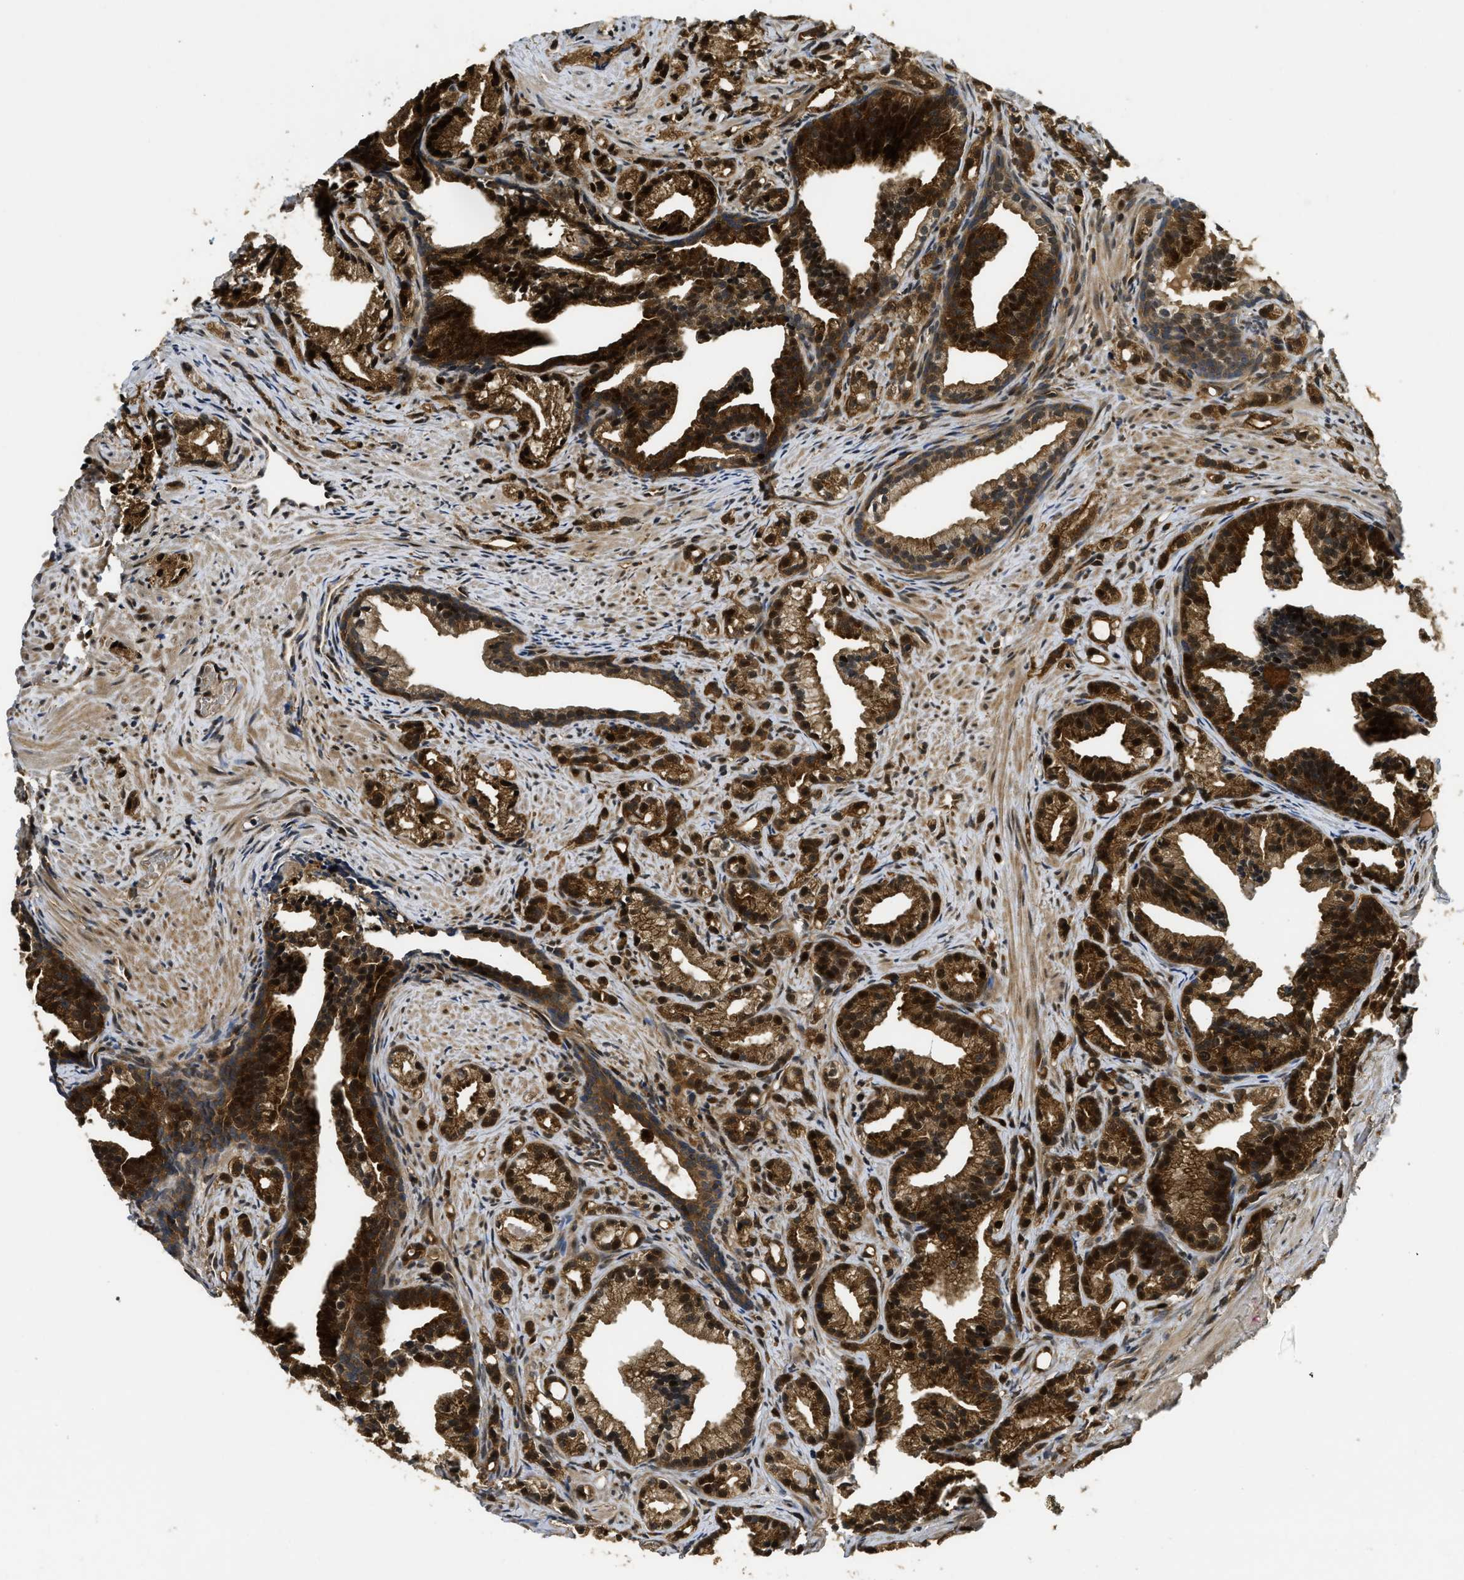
{"staining": {"intensity": "strong", "quantity": ">75%", "location": "cytoplasmic/membranous,nuclear"}, "tissue": "prostate cancer", "cell_type": "Tumor cells", "image_type": "cancer", "snomed": [{"axis": "morphology", "description": "Adenocarcinoma, Low grade"}, {"axis": "topography", "description": "Prostate"}], "caption": "IHC (DAB) staining of human prostate low-grade adenocarcinoma displays strong cytoplasmic/membranous and nuclear protein positivity in about >75% of tumor cells.", "gene": "ADSL", "patient": {"sex": "male", "age": 89}}